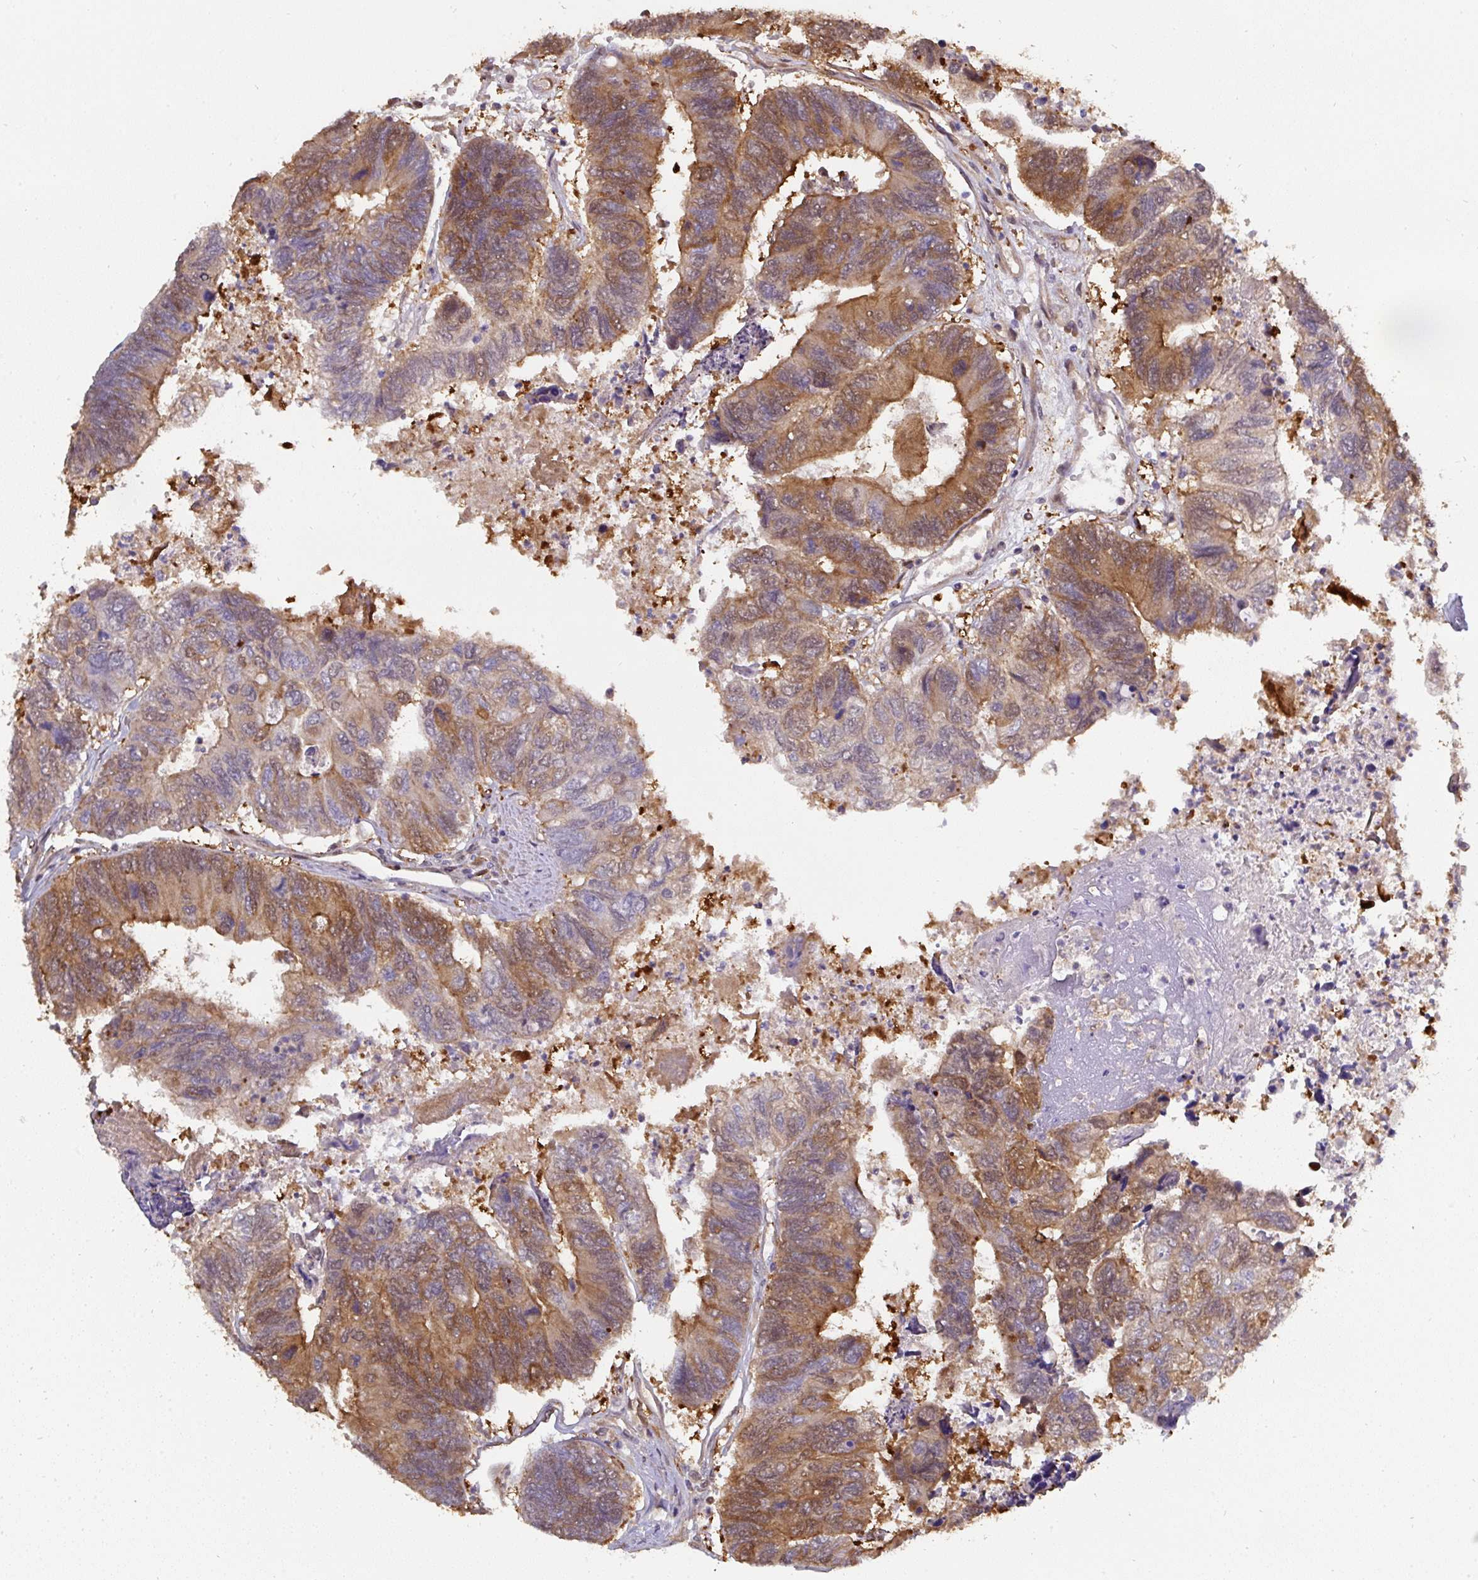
{"staining": {"intensity": "moderate", "quantity": "25%-75%", "location": "cytoplasmic/membranous"}, "tissue": "colorectal cancer", "cell_type": "Tumor cells", "image_type": "cancer", "snomed": [{"axis": "morphology", "description": "Adenocarcinoma, NOS"}, {"axis": "topography", "description": "Colon"}], "caption": "Human adenocarcinoma (colorectal) stained with a brown dye shows moderate cytoplasmic/membranous positive staining in approximately 25%-75% of tumor cells.", "gene": "ST13", "patient": {"sex": "female", "age": 67}}